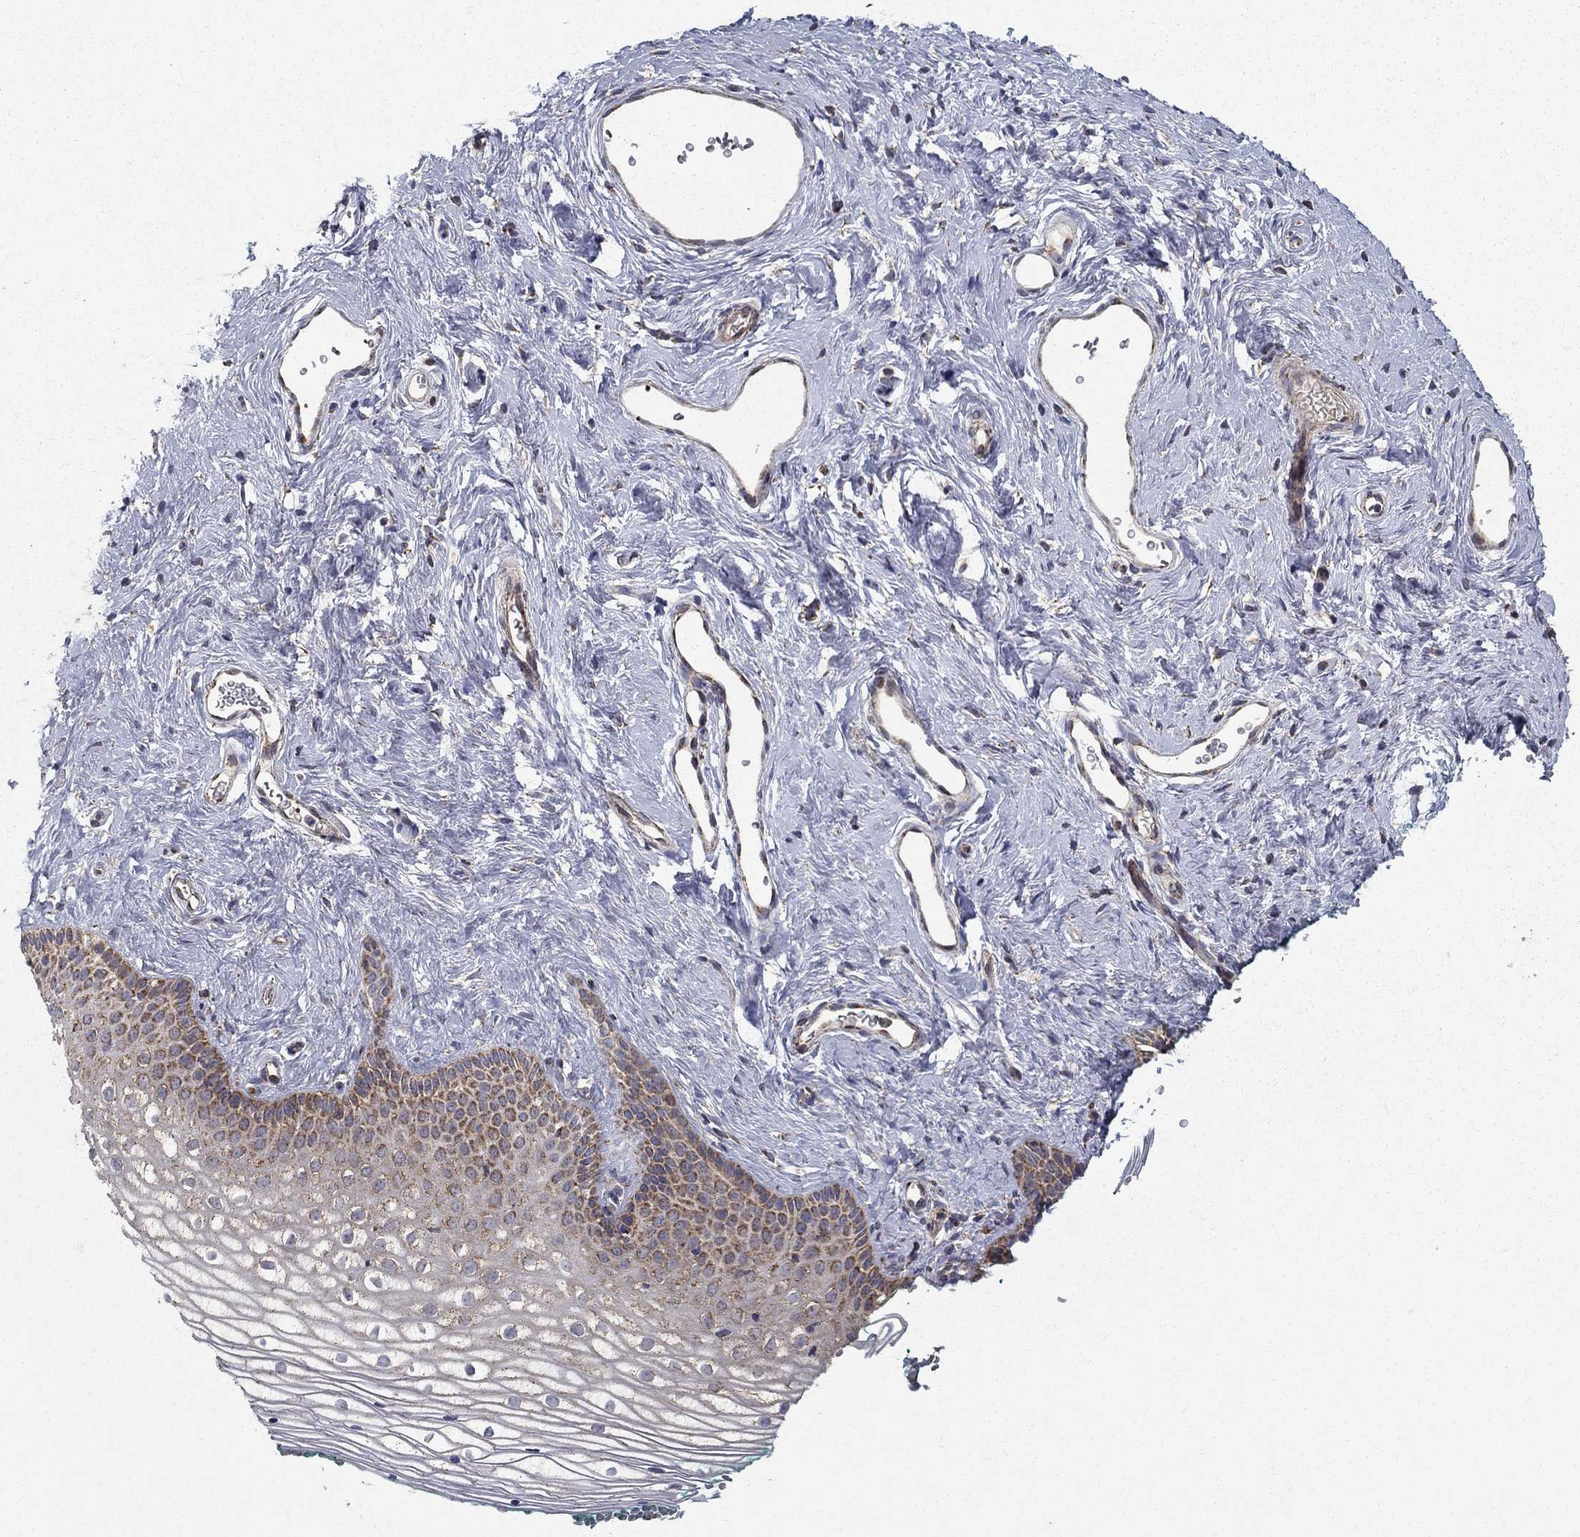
{"staining": {"intensity": "moderate", "quantity": ">75%", "location": "cytoplasmic/membranous"}, "tissue": "vagina", "cell_type": "Squamous epithelial cells", "image_type": "normal", "snomed": [{"axis": "morphology", "description": "Normal tissue, NOS"}, {"axis": "topography", "description": "Vagina"}], "caption": "This is a photomicrograph of immunohistochemistry staining of normal vagina, which shows moderate expression in the cytoplasmic/membranous of squamous epithelial cells.", "gene": "NDUFS8", "patient": {"sex": "female", "age": 36}}